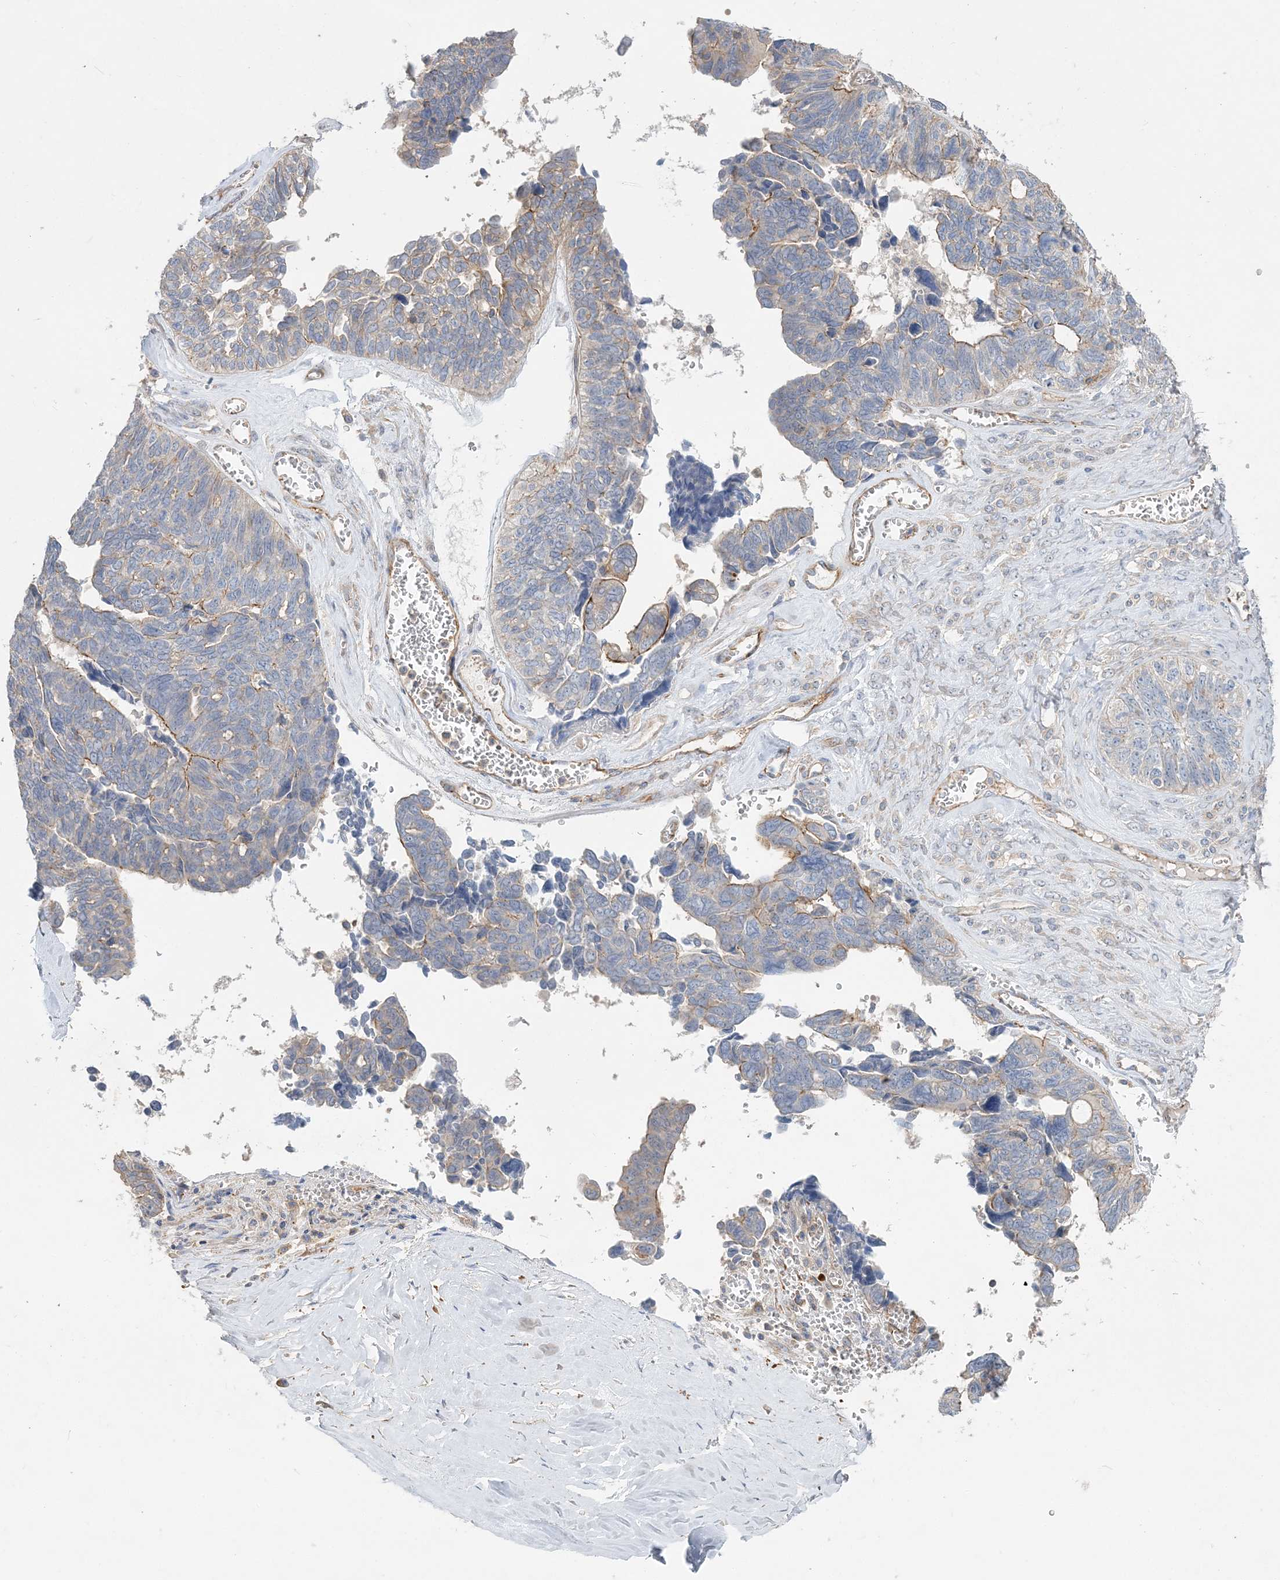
{"staining": {"intensity": "moderate", "quantity": "<25%", "location": "cytoplasmic/membranous"}, "tissue": "ovarian cancer", "cell_type": "Tumor cells", "image_type": "cancer", "snomed": [{"axis": "morphology", "description": "Cystadenocarcinoma, serous, NOS"}, {"axis": "topography", "description": "Ovary"}], "caption": "Brown immunohistochemical staining in human ovarian cancer (serous cystadenocarcinoma) displays moderate cytoplasmic/membranous staining in approximately <25% of tumor cells.", "gene": "PIGC", "patient": {"sex": "female", "age": 79}}